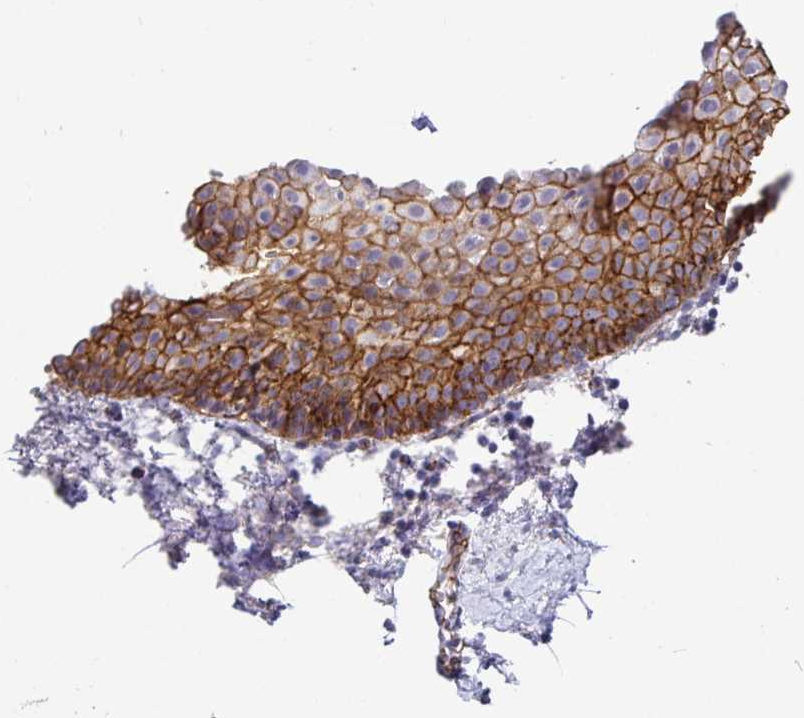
{"staining": {"intensity": "strong", "quantity": "25%-75%", "location": "cytoplasmic/membranous"}, "tissue": "vagina", "cell_type": "Squamous epithelial cells", "image_type": "normal", "snomed": [{"axis": "morphology", "description": "Normal tissue, NOS"}, {"axis": "topography", "description": "Vagina"}], "caption": "IHC (DAB) staining of normal vagina demonstrates strong cytoplasmic/membranous protein positivity in approximately 25%-75% of squamous epithelial cells. The staining was performed using DAB, with brown indicating positive protein expression. Nuclei are stained blue with hematoxylin.", "gene": "PIWIL3", "patient": {"sex": "female", "age": 61}}